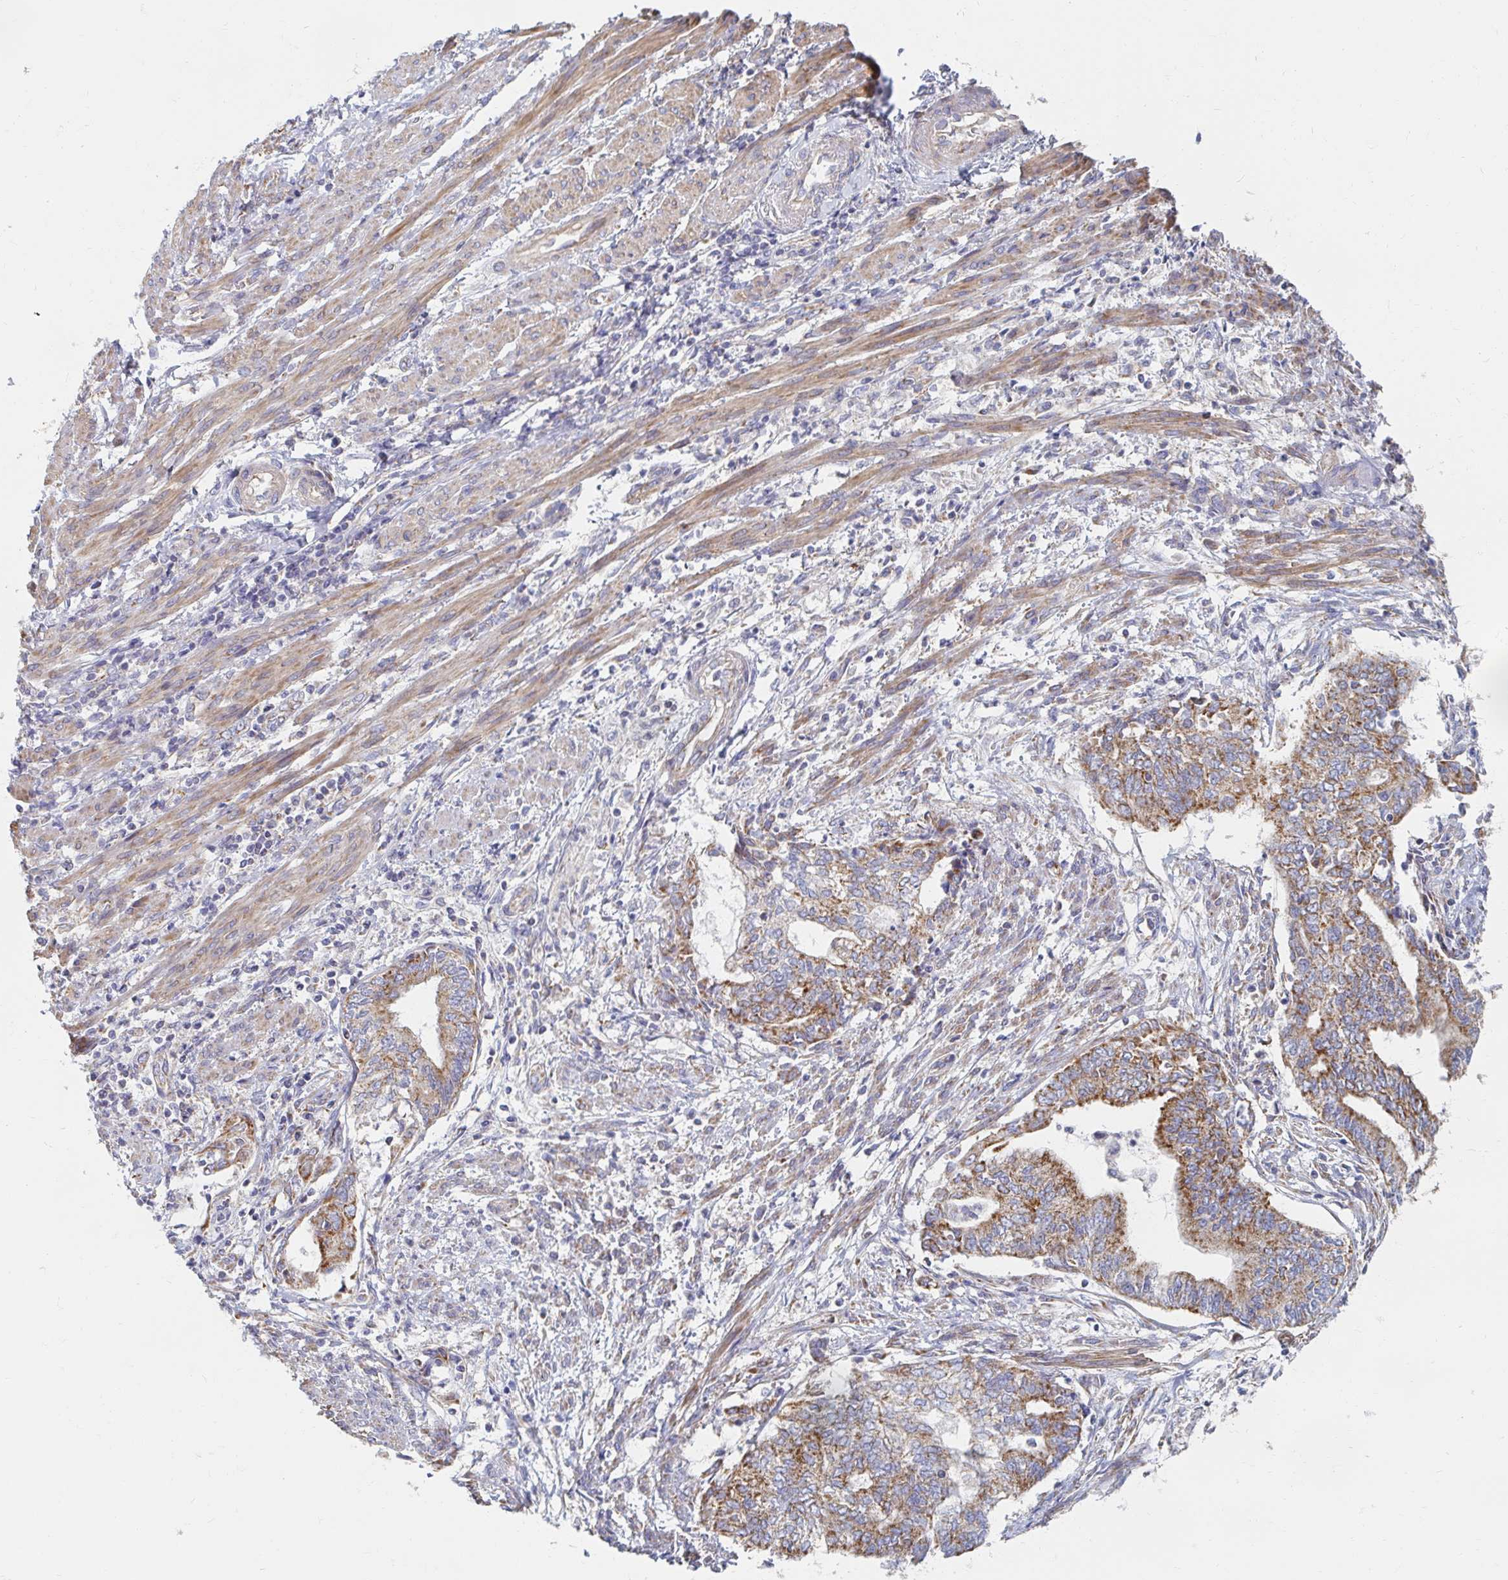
{"staining": {"intensity": "strong", "quantity": ">75%", "location": "cytoplasmic/membranous"}, "tissue": "endometrial cancer", "cell_type": "Tumor cells", "image_type": "cancer", "snomed": [{"axis": "morphology", "description": "Adenocarcinoma, NOS"}, {"axis": "topography", "description": "Endometrium"}], "caption": "Adenocarcinoma (endometrial) tissue reveals strong cytoplasmic/membranous positivity in about >75% of tumor cells The staining was performed using DAB to visualize the protein expression in brown, while the nuclei were stained in blue with hematoxylin (Magnification: 20x).", "gene": "MAVS", "patient": {"sex": "female", "age": 65}}